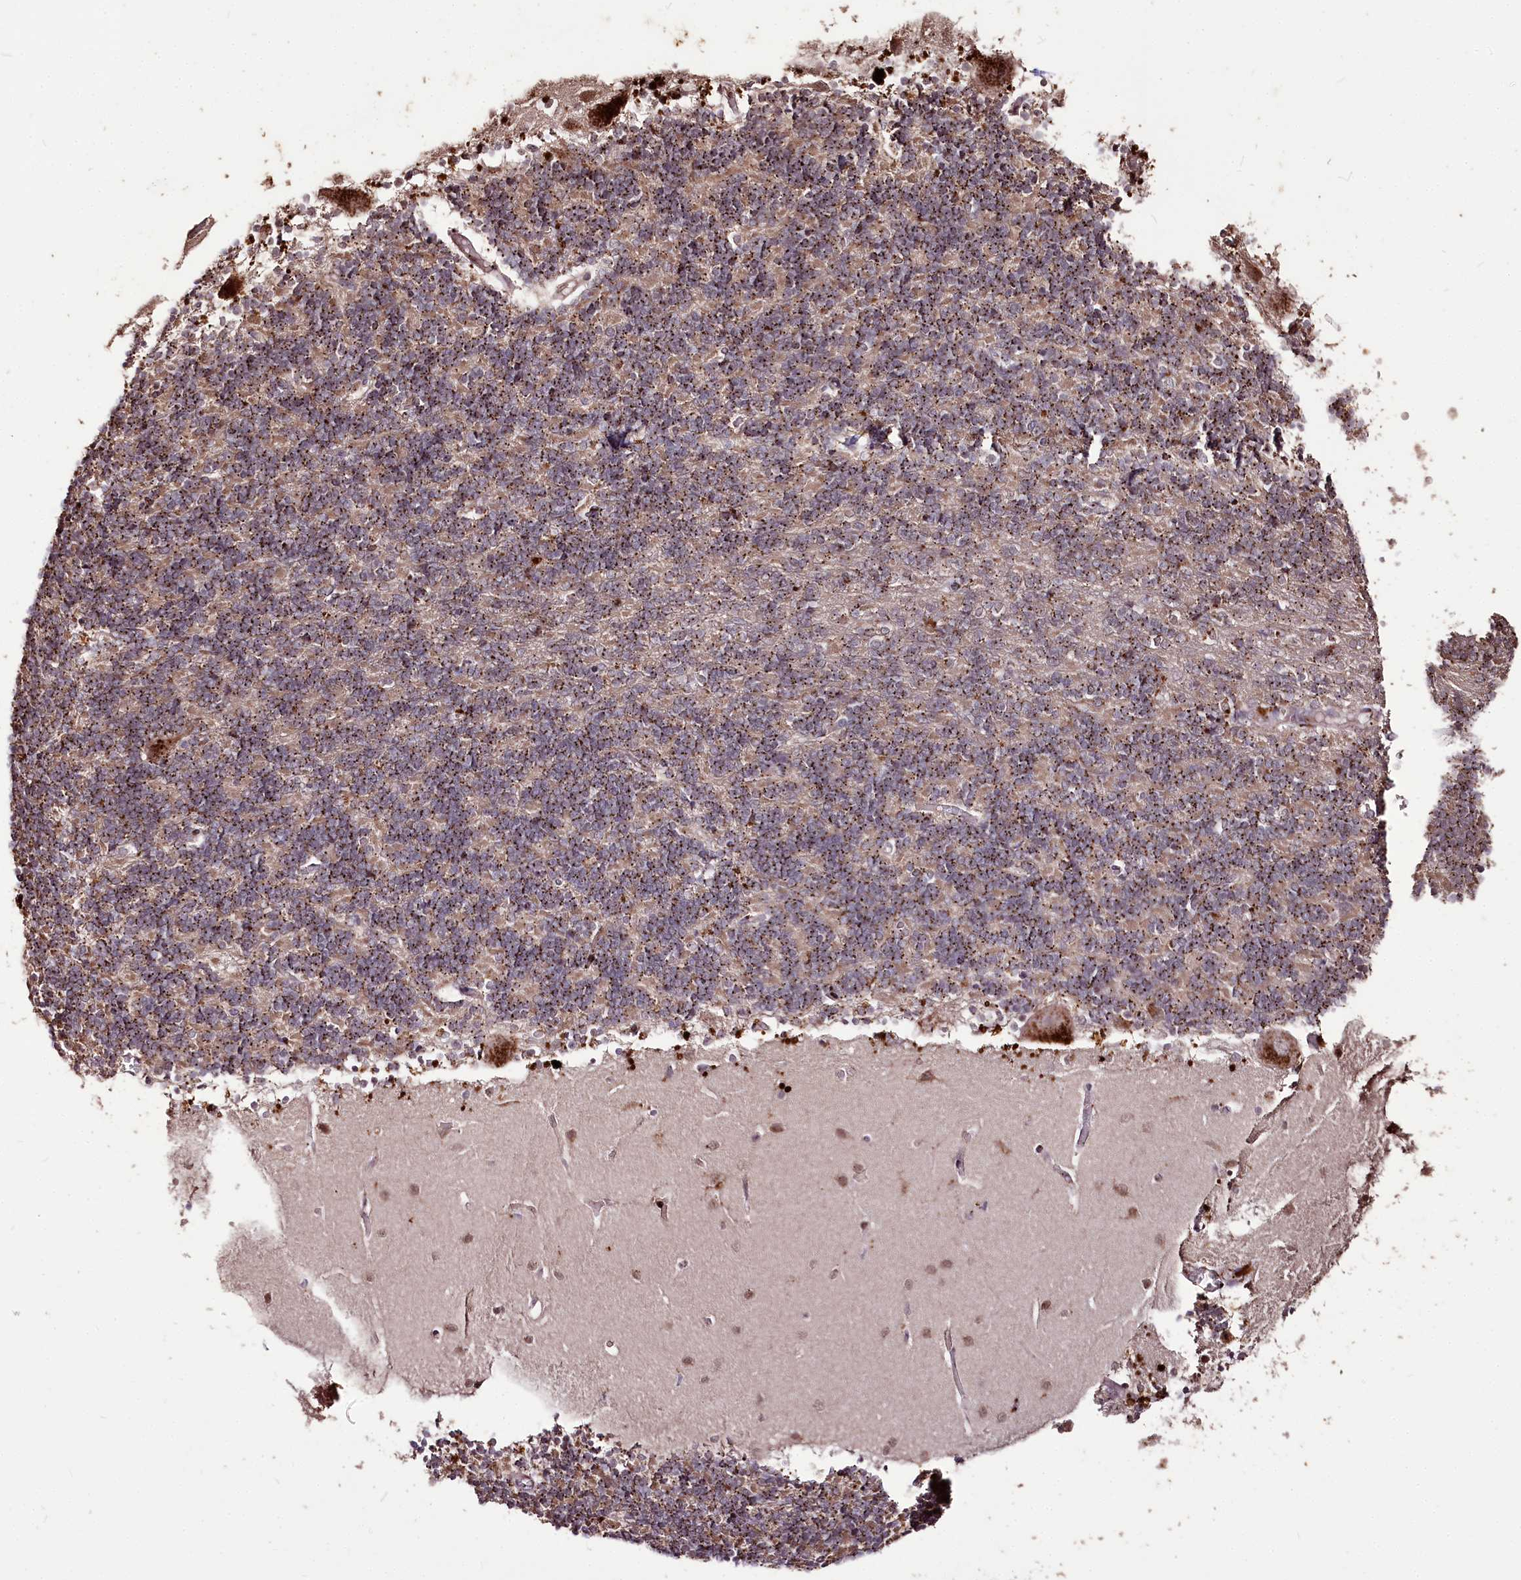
{"staining": {"intensity": "moderate", "quantity": ">75%", "location": "cytoplasmic/membranous"}, "tissue": "cerebellum", "cell_type": "Cells in granular layer", "image_type": "normal", "snomed": [{"axis": "morphology", "description": "Normal tissue, NOS"}, {"axis": "topography", "description": "Cerebellum"}], "caption": "Immunohistochemical staining of unremarkable cerebellum shows moderate cytoplasmic/membranous protein positivity in about >75% of cells in granular layer. (Brightfield microscopy of DAB IHC at high magnification).", "gene": "CARD19", "patient": {"sex": "male", "age": 37}}